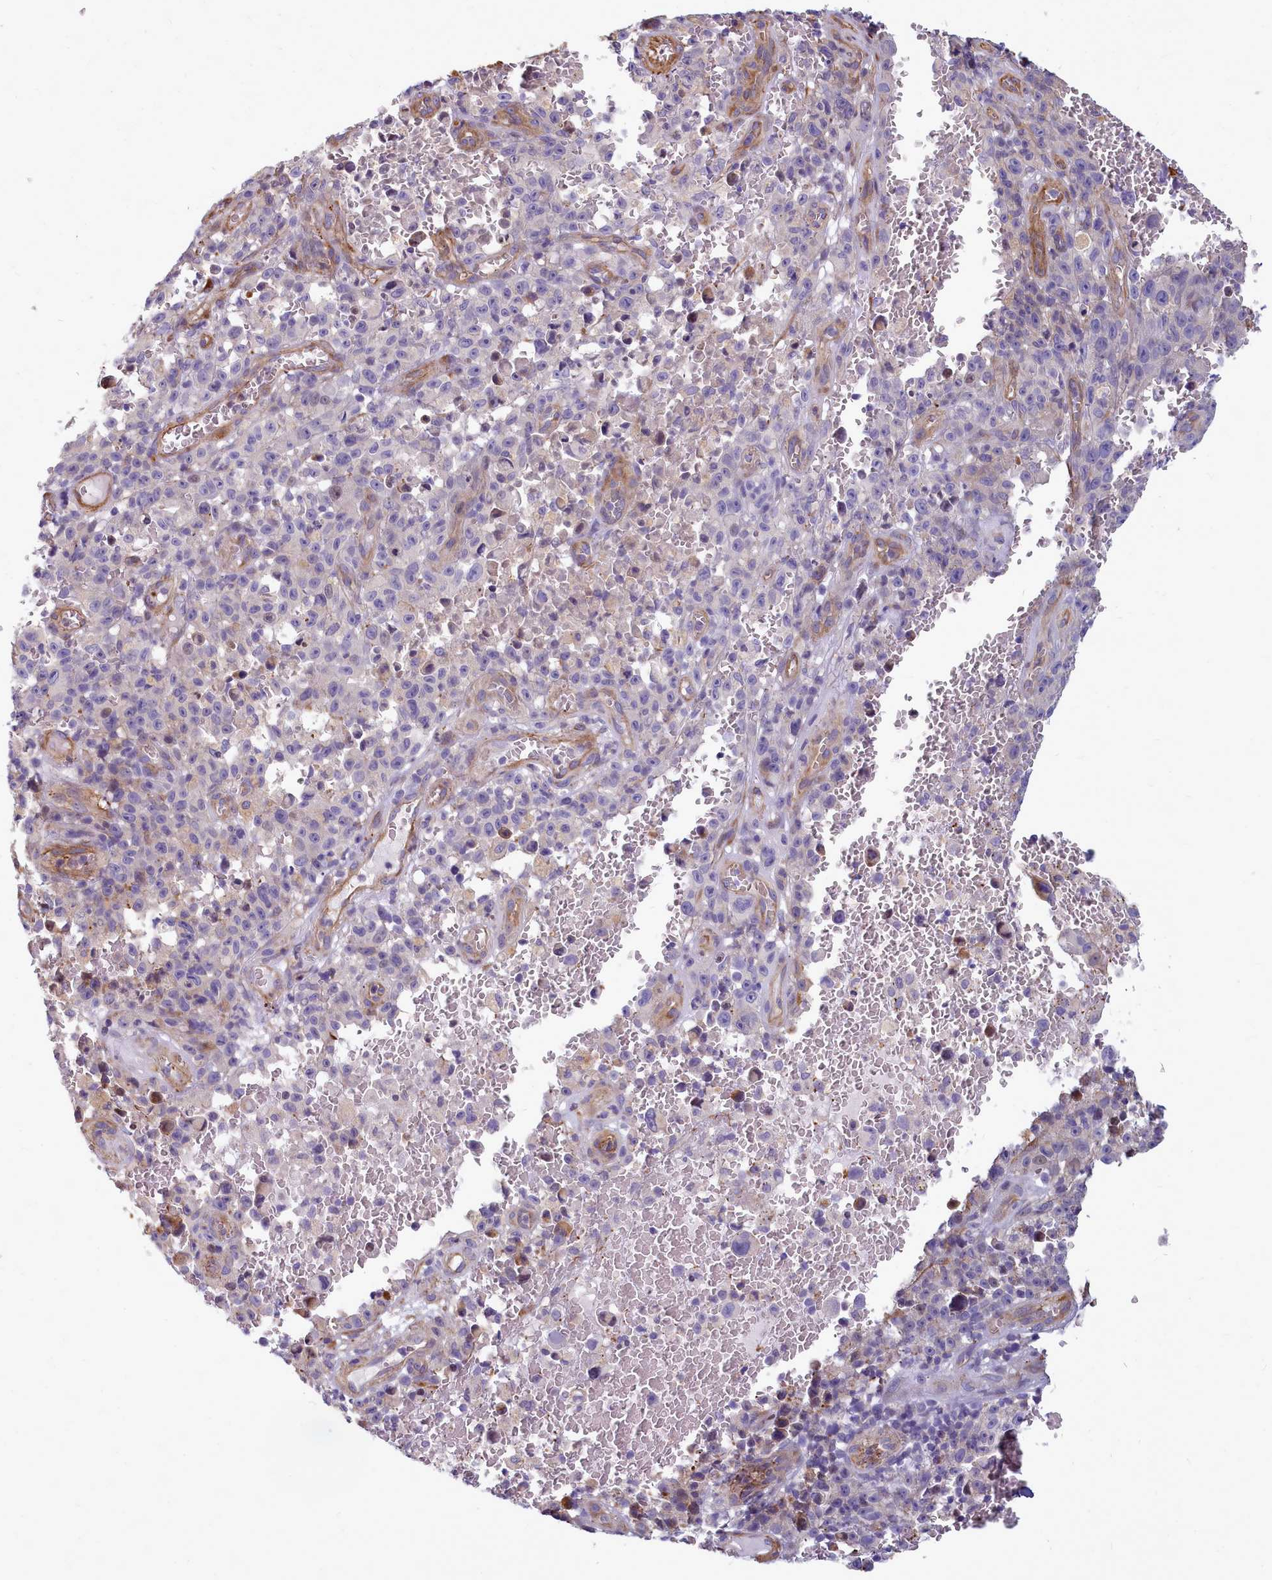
{"staining": {"intensity": "negative", "quantity": "none", "location": "none"}, "tissue": "melanoma", "cell_type": "Tumor cells", "image_type": "cancer", "snomed": [{"axis": "morphology", "description": "Malignant melanoma, NOS"}, {"axis": "topography", "description": "Skin"}], "caption": "Malignant melanoma stained for a protein using immunohistochemistry (IHC) reveals no staining tumor cells.", "gene": "TTC5", "patient": {"sex": "female", "age": 82}}